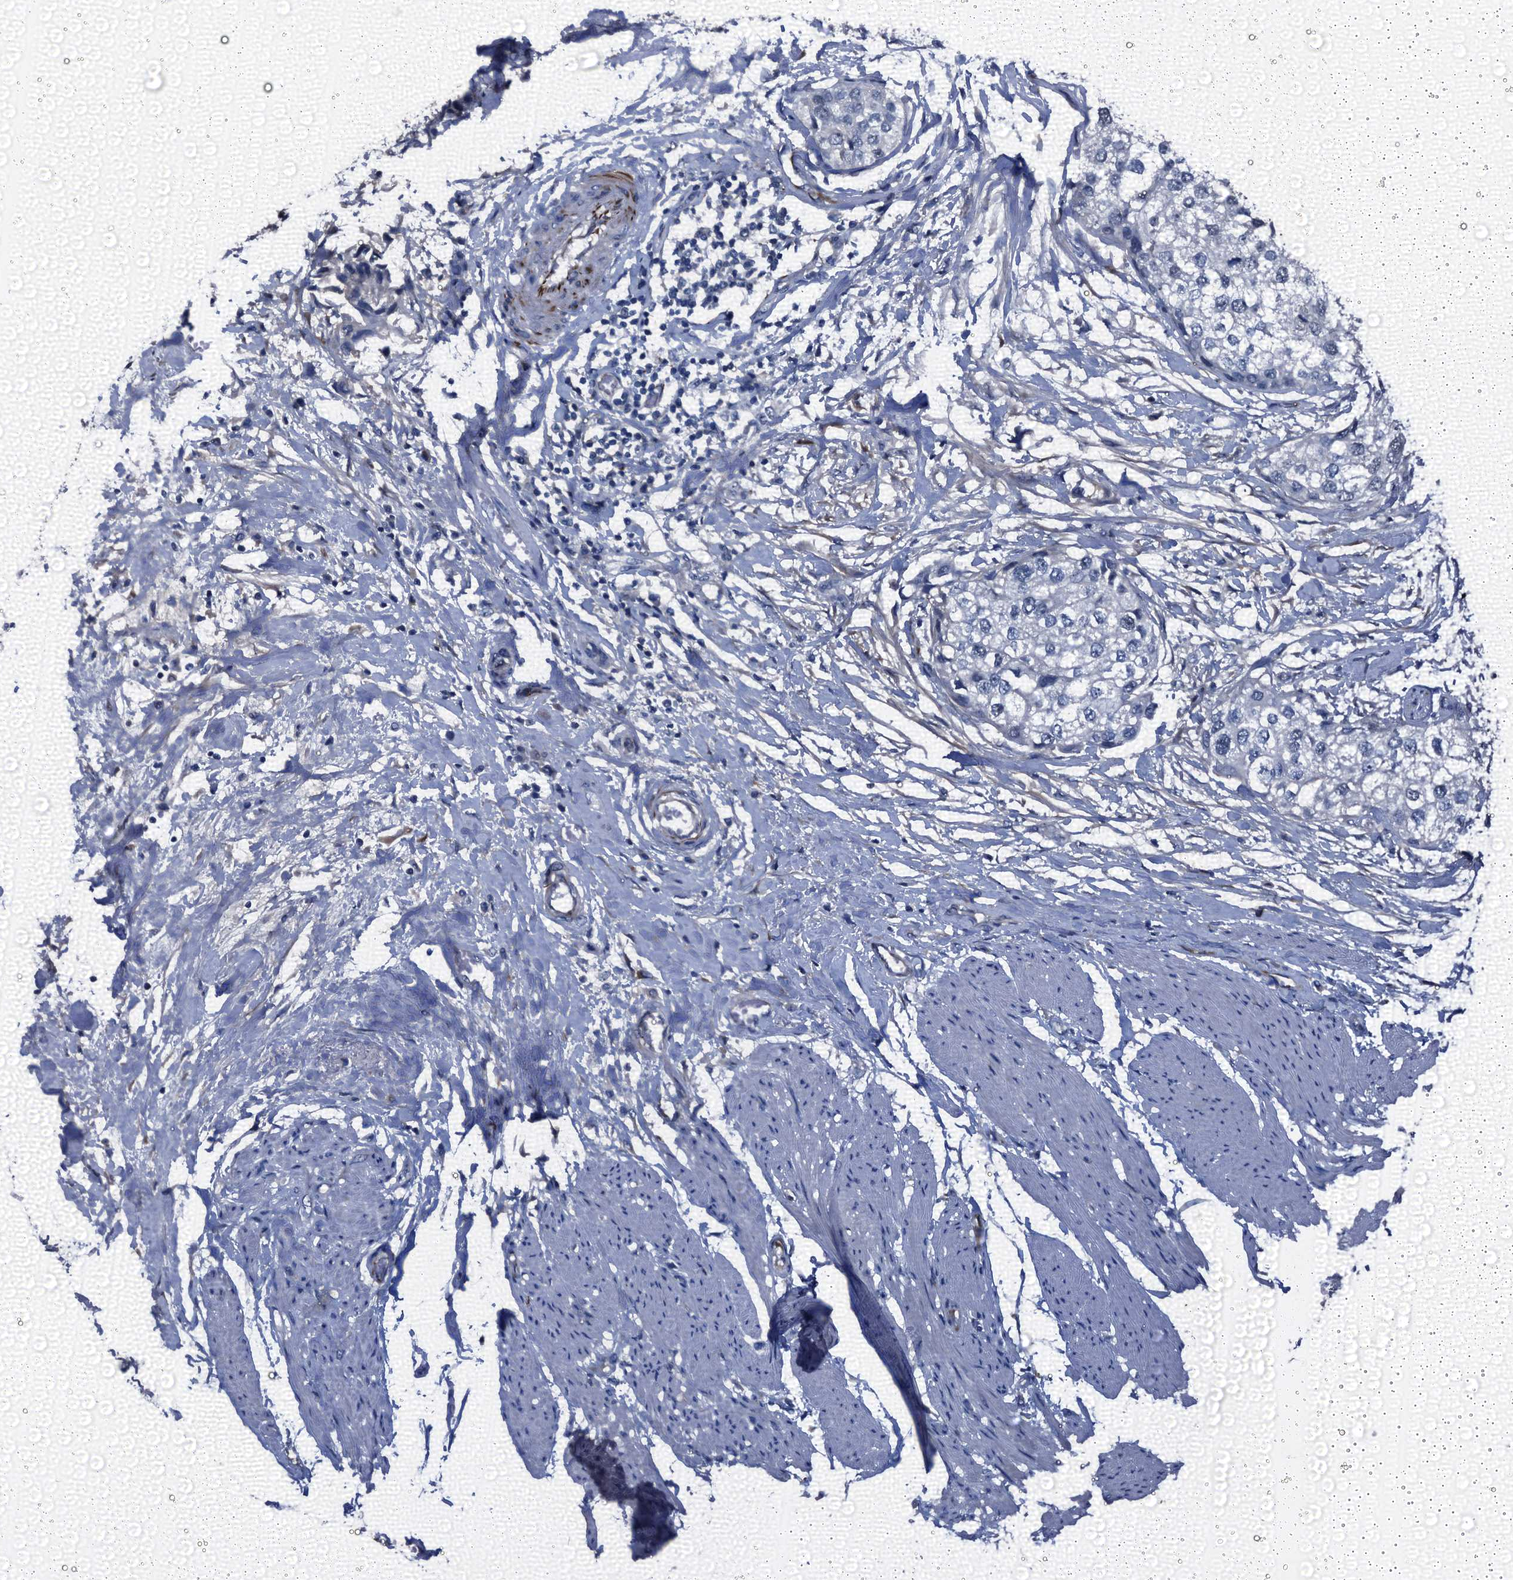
{"staining": {"intensity": "negative", "quantity": "none", "location": "none"}, "tissue": "urothelial cancer", "cell_type": "Tumor cells", "image_type": "cancer", "snomed": [{"axis": "morphology", "description": "Urothelial carcinoma, High grade"}, {"axis": "topography", "description": "Urinary bladder"}], "caption": "There is no significant expression in tumor cells of high-grade urothelial carcinoma.", "gene": "EMG1", "patient": {"sex": "male", "age": 64}}